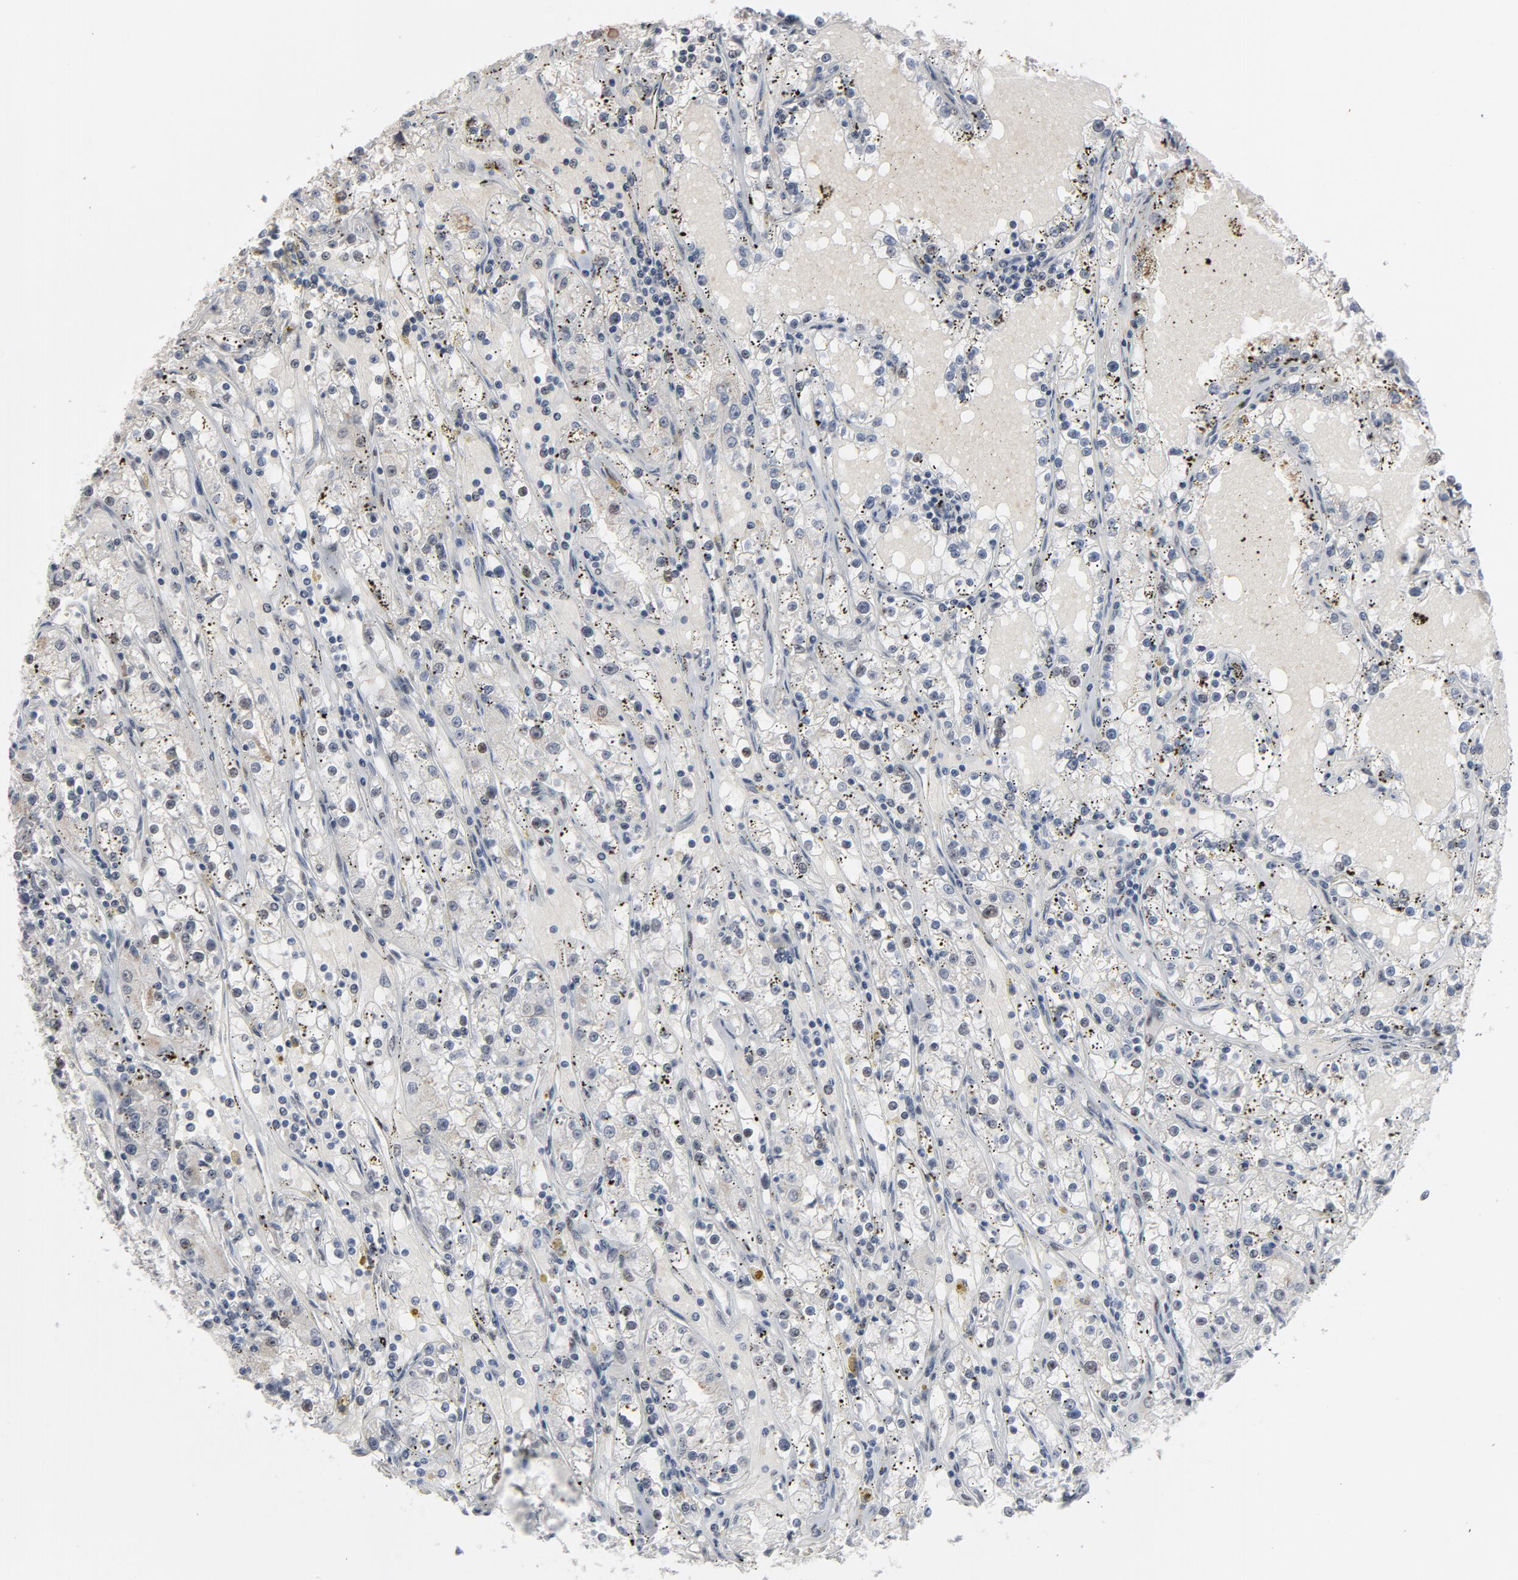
{"staining": {"intensity": "negative", "quantity": "none", "location": "none"}, "tissue": "renal cancer", "cell_type": "Tumor cells", "image_type": "cancer", "snomed": [{"axis": "morphology", "description": "Adenocarcinoma, NOS"}, {"axis": "topography", "description": "Kidney"}], "caption": "Tumor cells show no significant protein positivity in adenocarcinoma (renal).", "gene": "ATF7", "patient": {"sex": "male", "age": 56}}